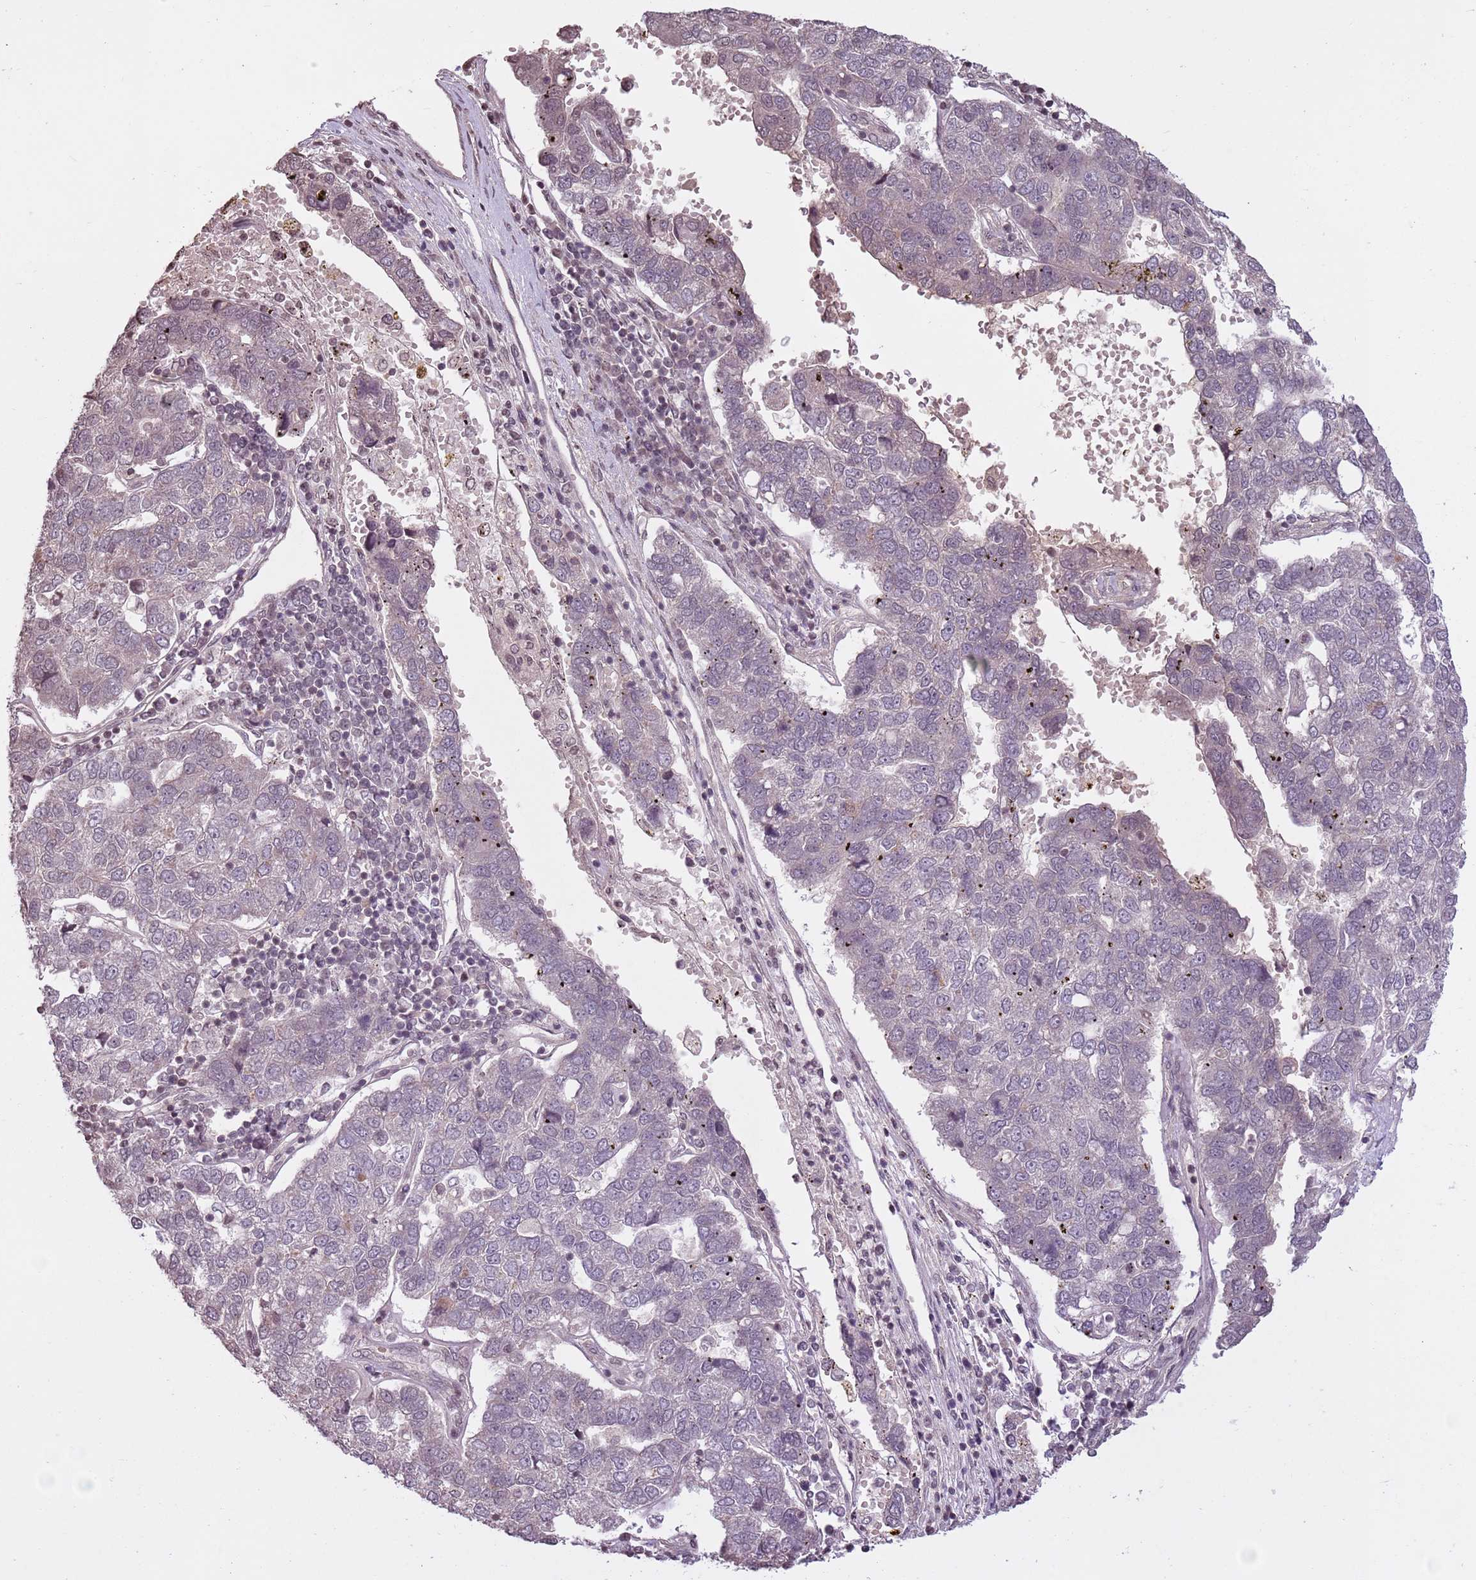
{"staining": {"intensity": "weak", "quantity": "<25%", "location": "cytoplasmic/membranous"}, "tissue": "pancreatic cancer", "cell_type": "Tumor cells", "image_type": "cancer", "snomed": [{"axis": "morphology", "description": "Adenocarcinoma, NOS"}, {"axis": "topography", "description": "Pancreas"}], "caption": "An immunohistochemistry (IHC) image of pancreatic cancer is shown. There is no staining in tumor cells of pancreatic cancer.", "gene": "CAPN9", "patient": {"sex": "female", "age": 61}}